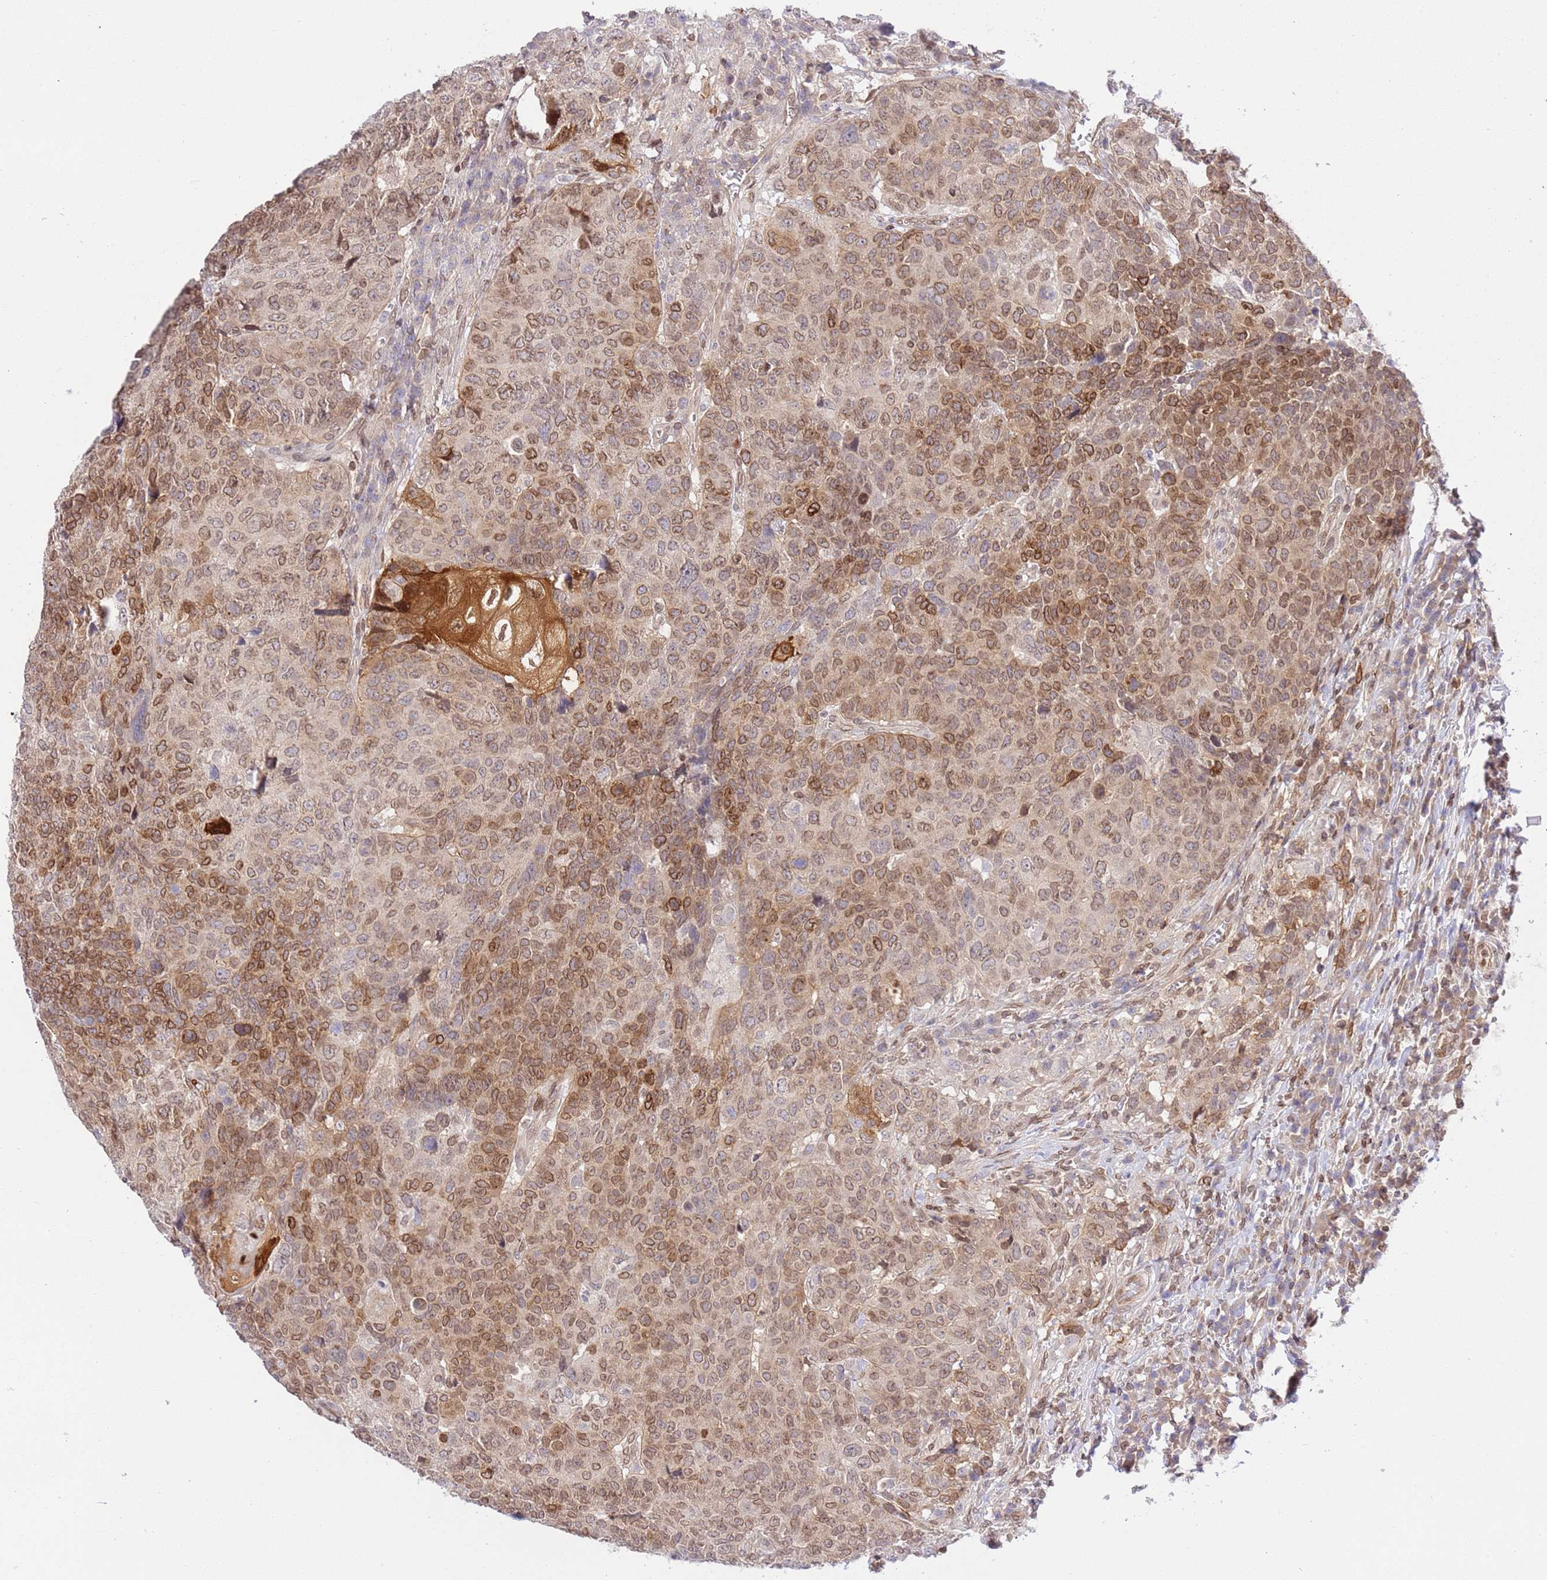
{"staining": {"intensity": "moderate", "quantity": "25%-75%", "location": "cytoplasmic/membranous,nuclear"}, "tissue": "head and neck cancer", "cell_type": "Tumor cells", "image_type": "cancer", "snomed": [{"axis": "morphology", "description": "Normal tissue, NOS"}, {"axis": "morphology", "description": "Squamous cell carcinoma, NOS"}, {"axis": "topography", "description": "Skeletal muscle"}, {"axis": "topography", "description": "Vascular tissue"}, {"axis": "topography", "description": "Peripheral nerve tissue"}, {"axis": "topography", "description": "Head-Neck"}], "caption": "IHC of squamous cell carcinoma (head and neck) exhibits medium levels of moderate cytoplasmic/membranous and nuclear positivity in about 25%-75% of tumor cells. (DAB = brown stain, brightfield microscopy at high magnification).", "gene": "TRIM37", "patient": {"sex": "male", "age": 66}}